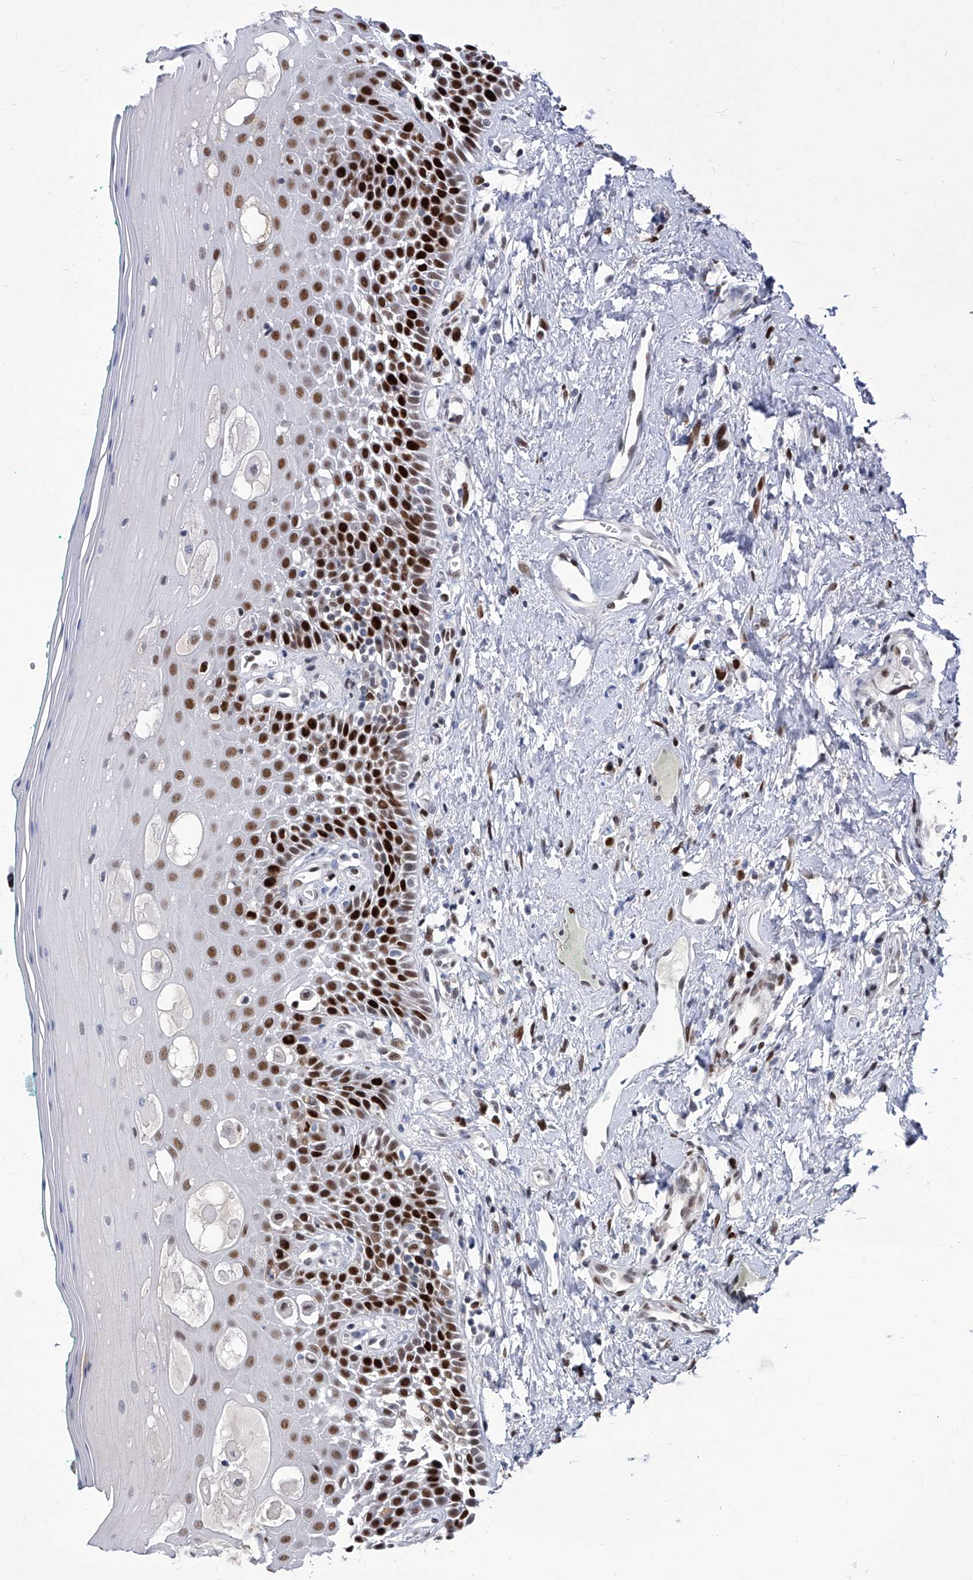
{"staining": {"intensity": "strong", "quantity": "25%-75%", "location": "nuclear"}, "tissue": "oral mucosa", "cell_type": "Squamous epithelial cells", "image_type": "normal", "snomed": [{"axis": "morphology", "description": "Normal tissue, NOS"}, {"axis": "topography", "description": "Oral tissue"}], "caption": "A brown stain highlights strong nuclear expression of a protein in squamous epithelial cells of normal oral mucosa.", "gene": "PCNA", "patient": {"sex": "female", "age": 70}}